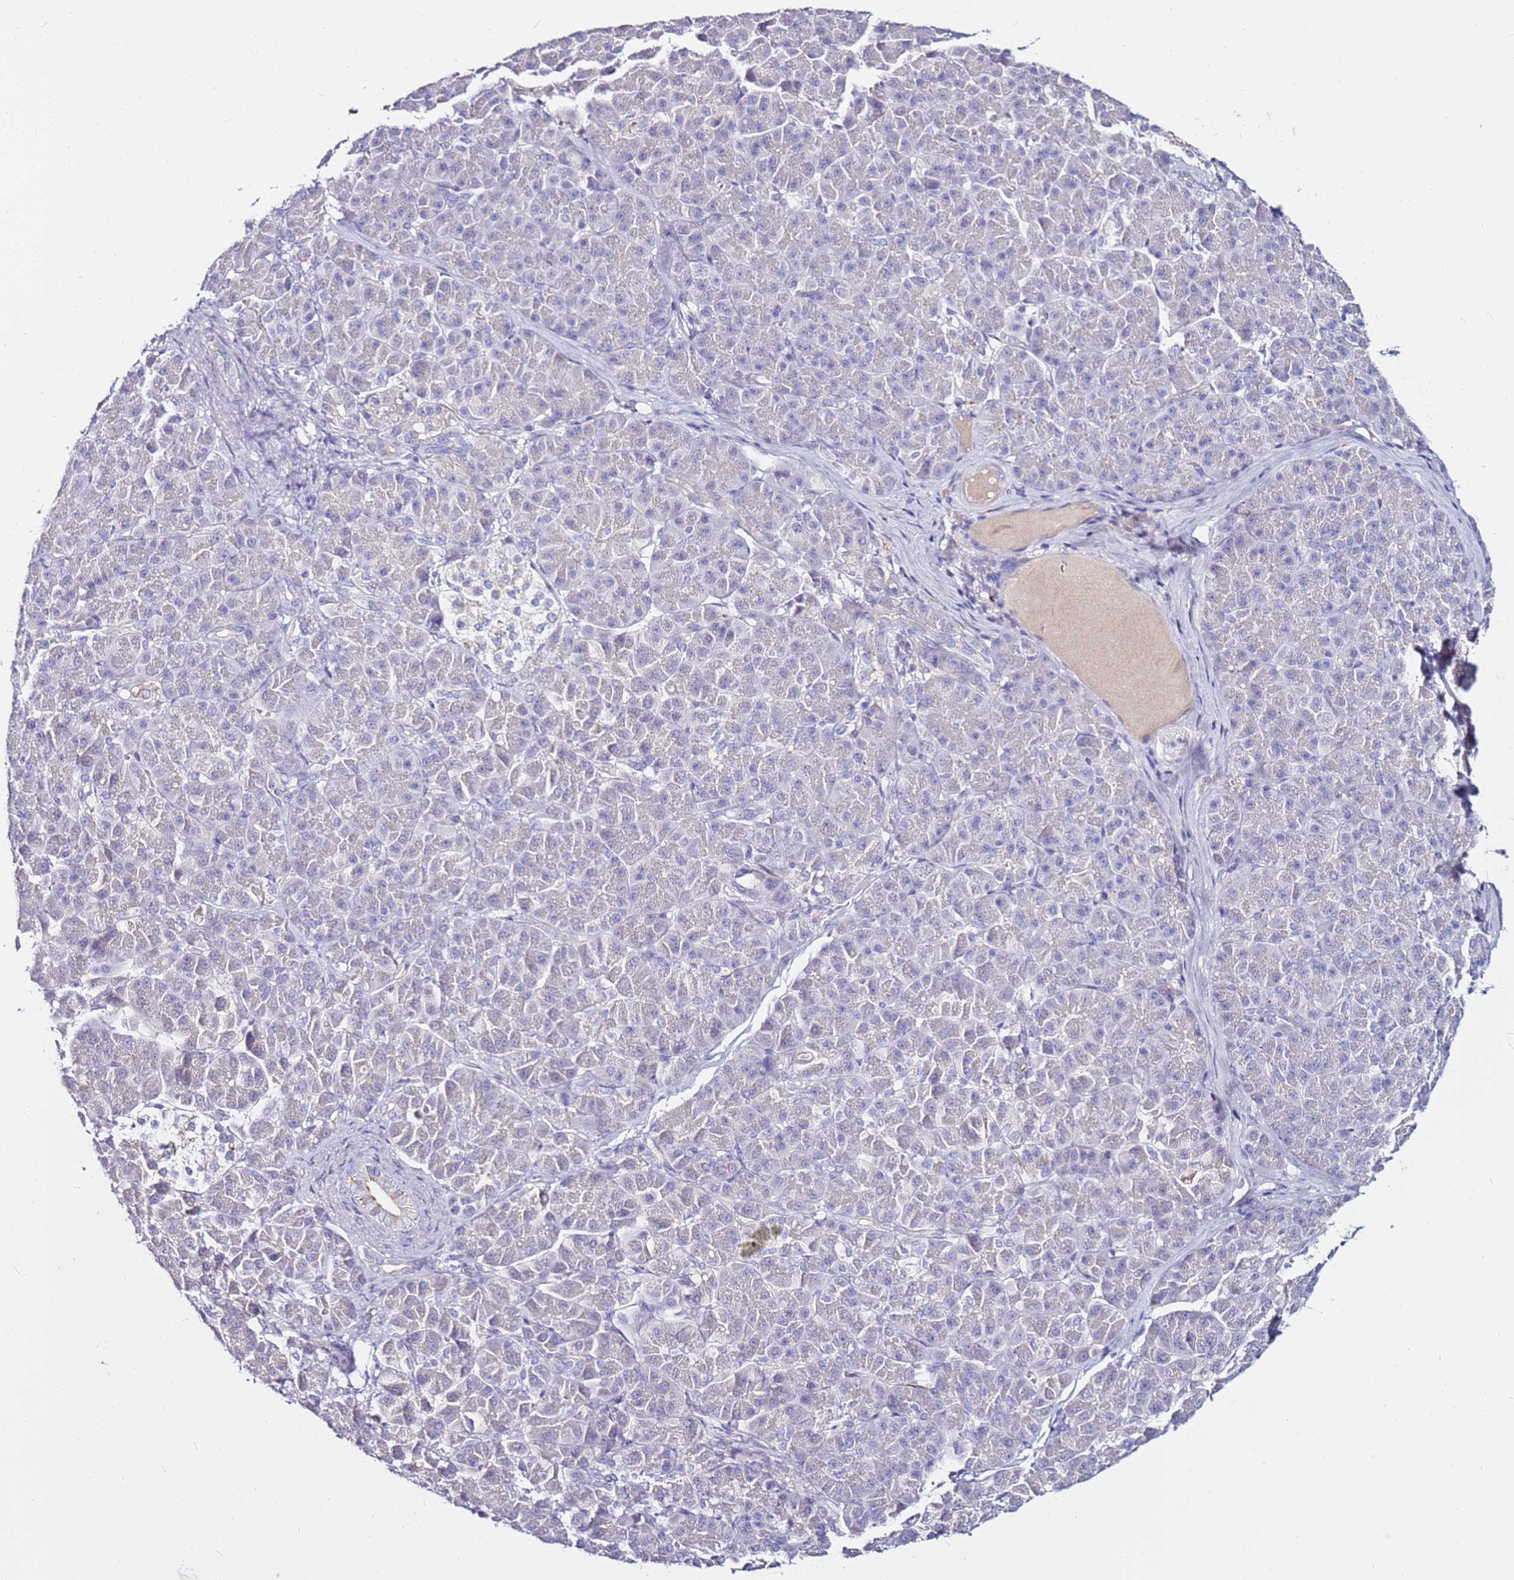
{"staining": {"intensity": "negative", "quantity": "none", "location": "none"}, "tissue": "pancreatic cancer", "cell_type": "Tumor cells", "image_type": "cancer", "snomed": [{"axis": "morphology", "description": "Normal tissue, NOS"}, {"axis": "morphology", "description": "Adenocarcinoma, NOS"}, {"axis": "topography", "description": "Pancreas"}], "caption": "Tumor cells are negative for brown protein staining in pancreatic adenocarcinoma. (DAB immunohistochemistry (IHC) with hematoxylin counter stain).", "gene": "CASD1", "patient": {"sex": "female", "age": 68}}